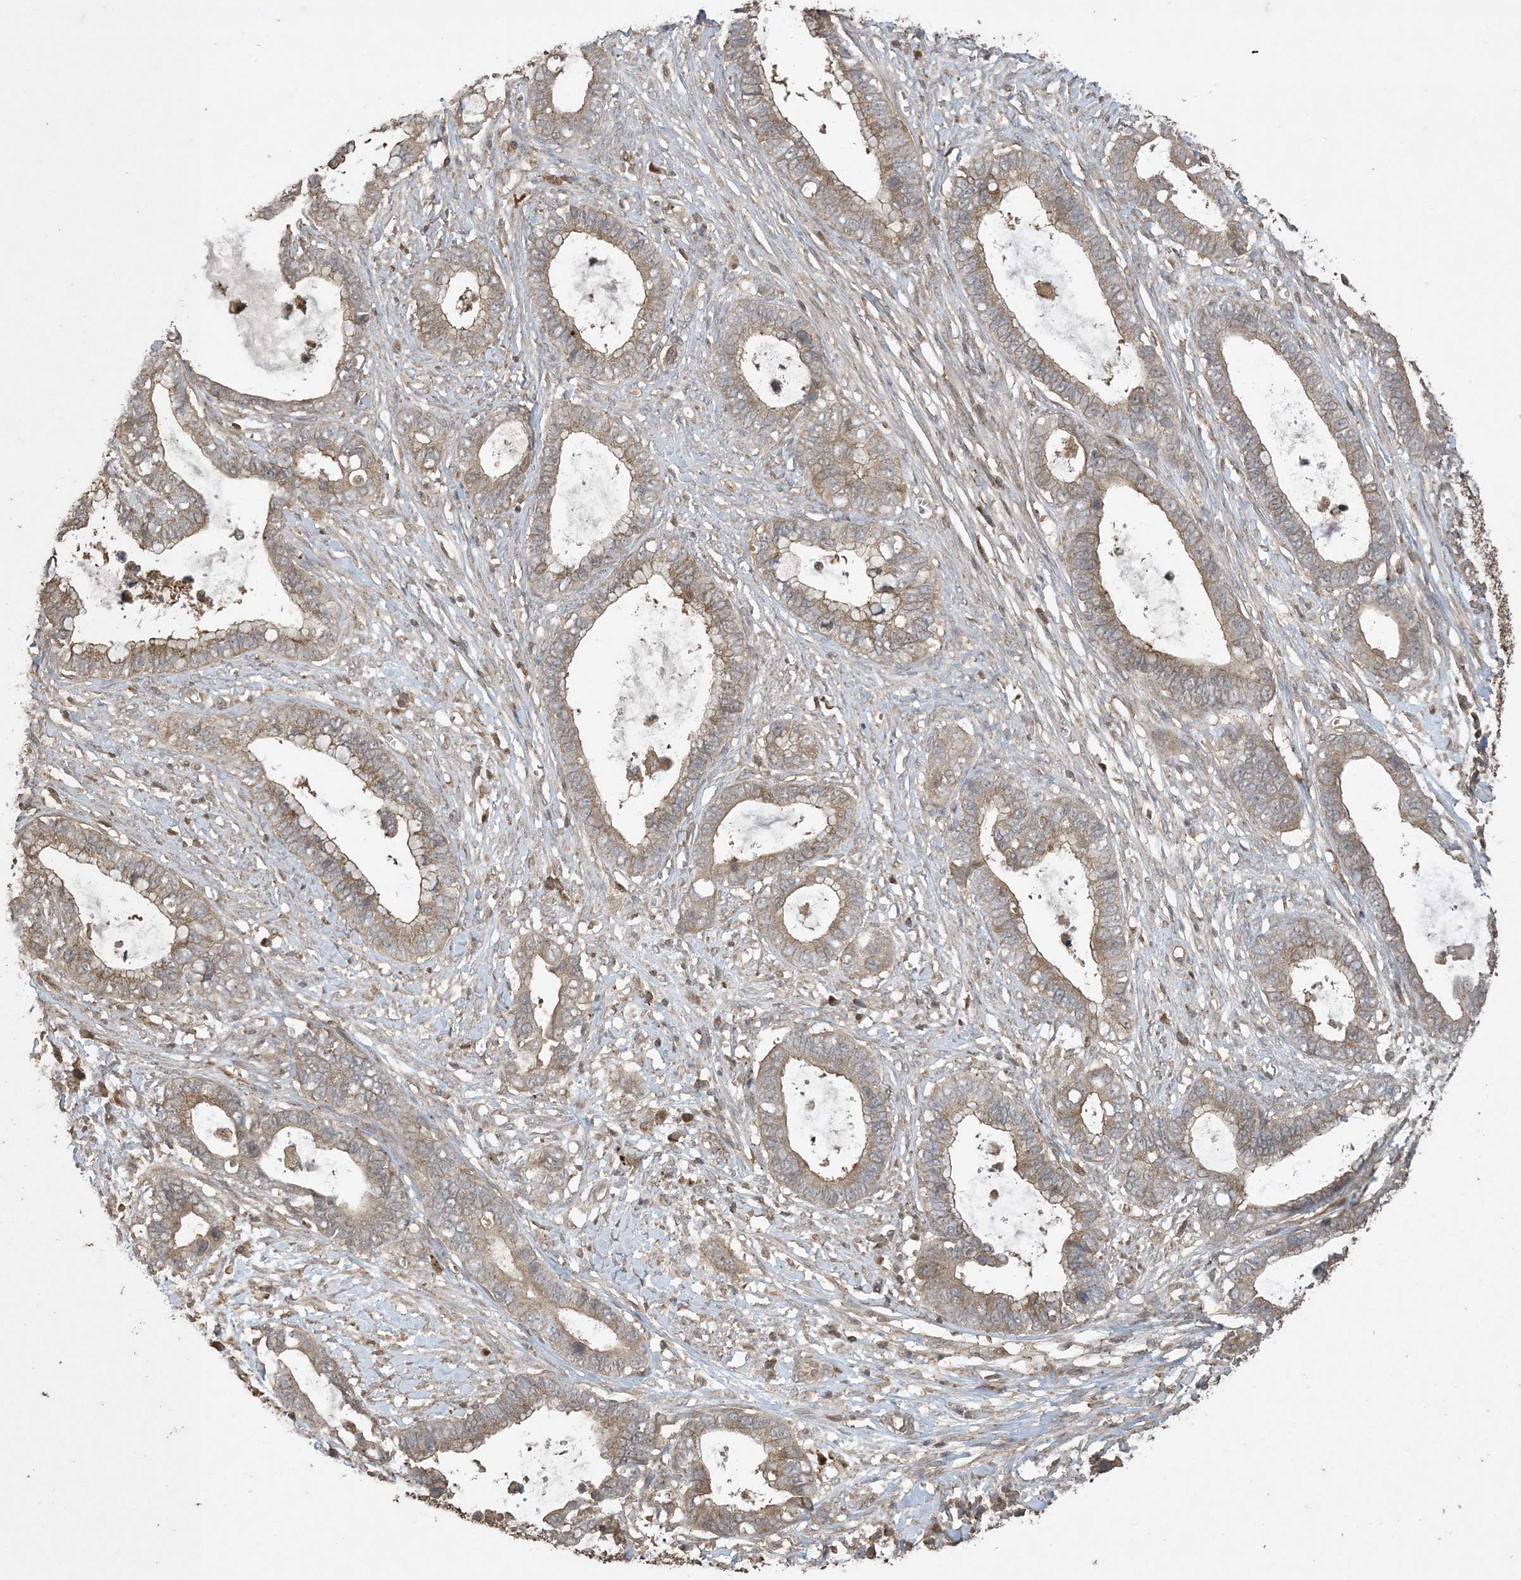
{"staining": {"intensity": "moderate", "quantity": ">75%", "location": "cytoplasmic/membranous"}, "tissue": "cervical cancer", "cell_type": "Tumor cells", "image_type": "cancer", "snomed": [{"axis": "morphology", "description": "Adenocarcinoma, NOS"}, {"axis": "topography", "description": "Cervix"}], "caption": "IHC of human cervical cancer (adenocarcinoma) displays medium levels of moderate cytoplasmic/membranous positivity in about >75% of tumor cells.", "gene": "EFCAB8", "patient": {"sex": "female", "age": 44}}